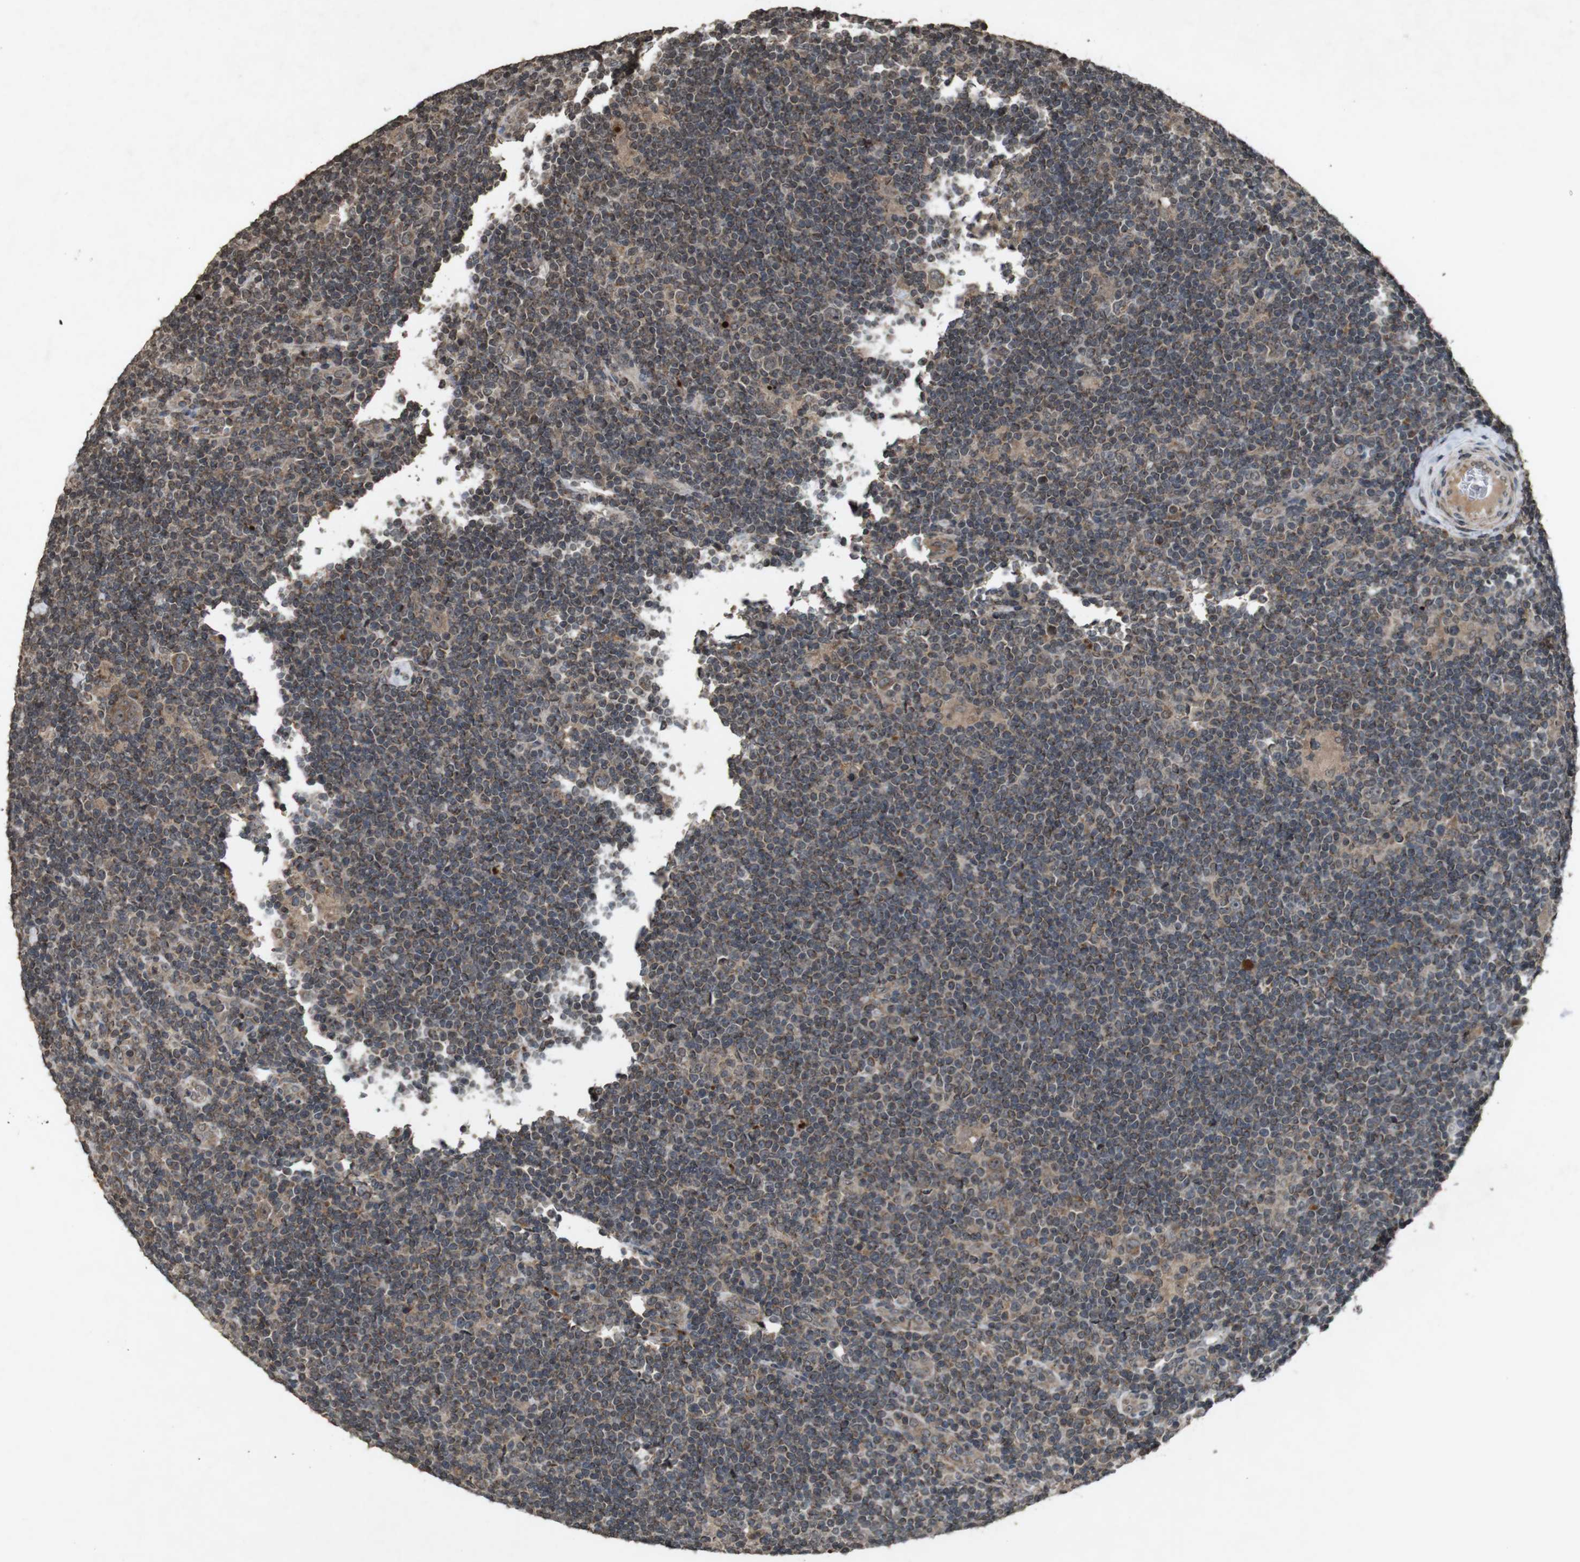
{"staining": {"intensity": "moderate", "quantity": "25%-75%", "location": "cytoplasmic/membranous"}, "tissue": "lymphoma", "cell_type": "Tumor cells", "image_type": "cancer", "snomed": [{"axis": "morphology", "description": "Hodgkin's disease, NOS"}, {"axis": "topography", "description": "Lymph node"}], "caption": "Tumor cells exhibit medium levels of moderate cytoplasmic/membranous staining in about 25%-75% of cells in lymphoma.", "gene": "SORL1", "patient": {"sex": "female", "age": 57}}